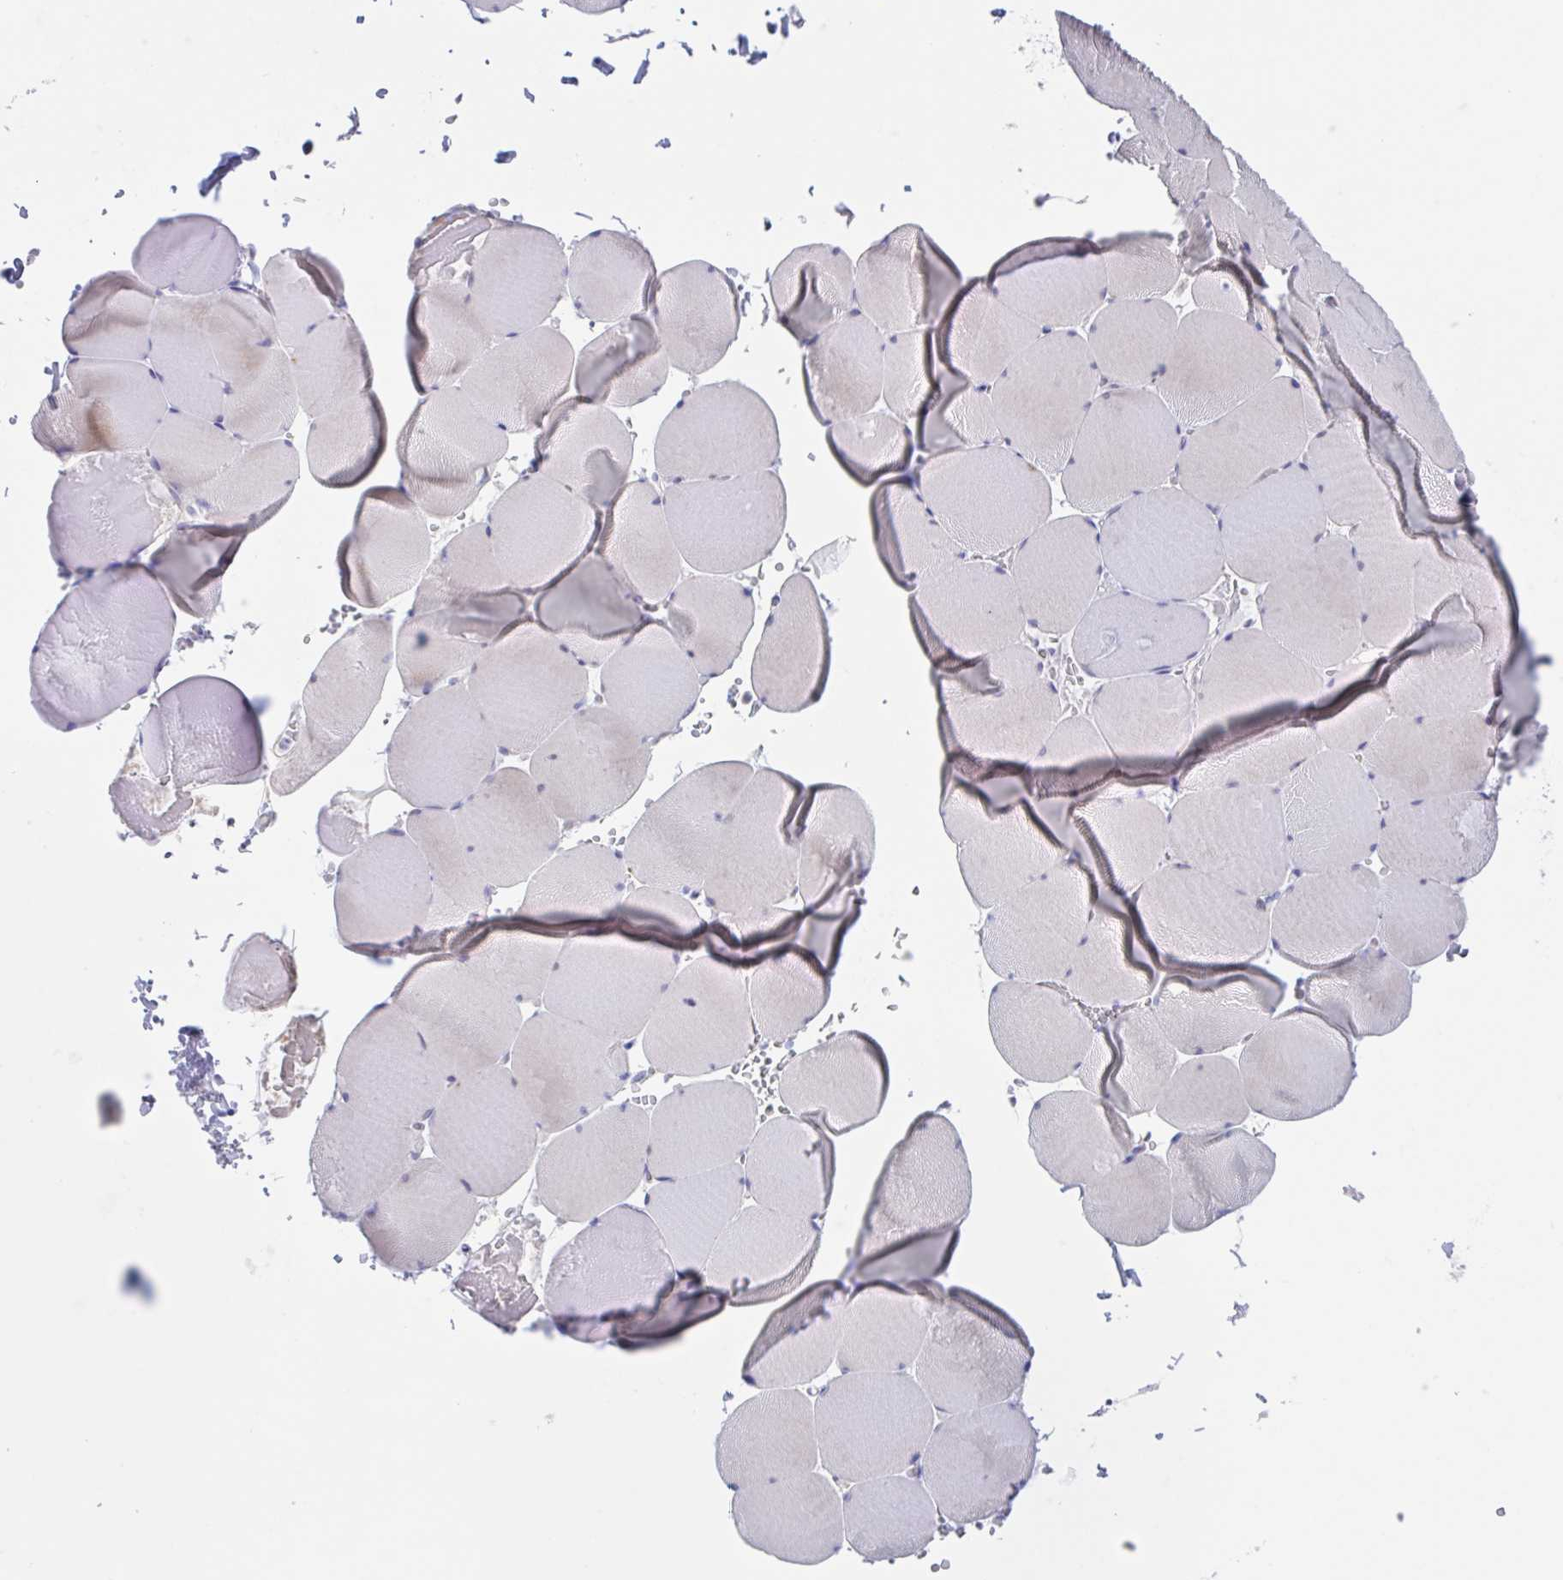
{"staining": {"intensity": "negative", "quantity": "none", "location": "none"}, "tissue": "skeletal muscle", "cell_type": "Myocytes", "image_type": "normal", "snomed": [{"axis": "morphology", "description": "Normal tissue, NOS"}, {"axis": "topography", "description": "Skeletal muscle"}, {"axis": "topography", "description": "Head-Neck"}], "caption": "IHC of benign human skeletal muscle exhibits no staining in myocytes. (Stains: DAB IHC with hematoxylin counter stain, Microscopy: brightfield microscopy at high magnification).", "gene": "NOXRED1", "patient": {"sex": "male", "age": 66}}